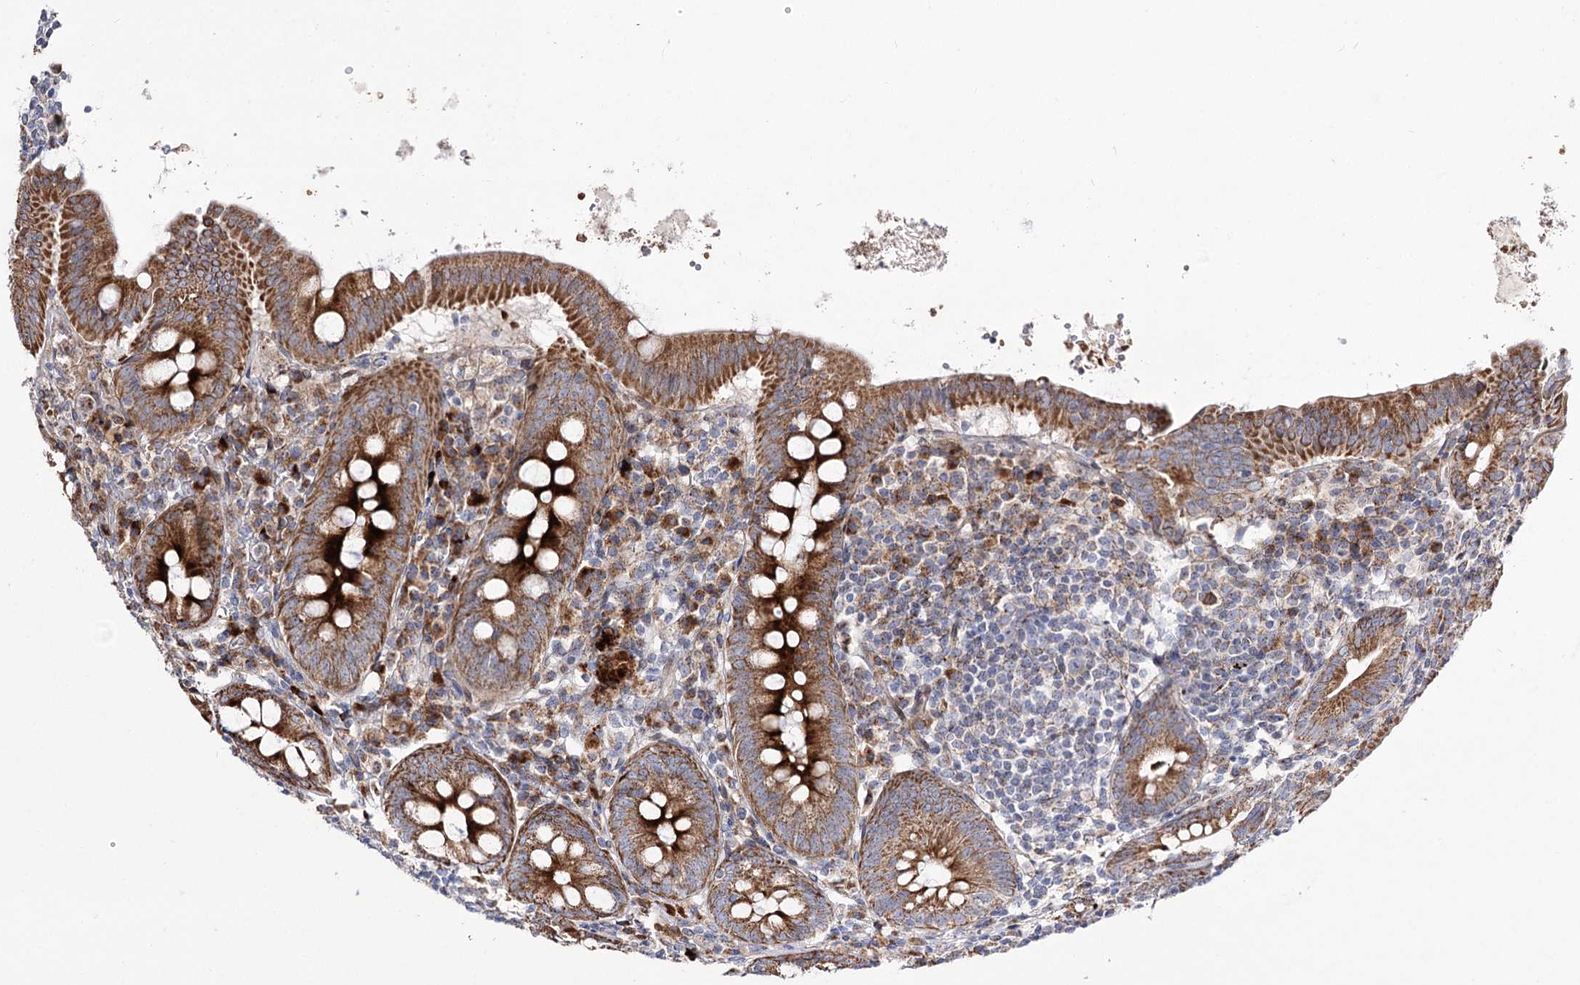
{"staining": {"intensity": "strong", "quantity": ">75%", "location": "cytoplasmic/membranous"}, "tissue": "appendix", "cell_type": "Glandular cells", "image_type": "normal", "snomed": [{"axis": "morphology", "description": "Normal tissue, NOS"}, {"axis": "topography", "description": "Appendix"}], "caption": "Human appendix stained for a protein (brown) reveals strong cytoplasmic/membranous positive positivity in approximately >75% of glandular cells.", "gene": "C11orf80", "patient": {"sex": "female", "age": 54}}